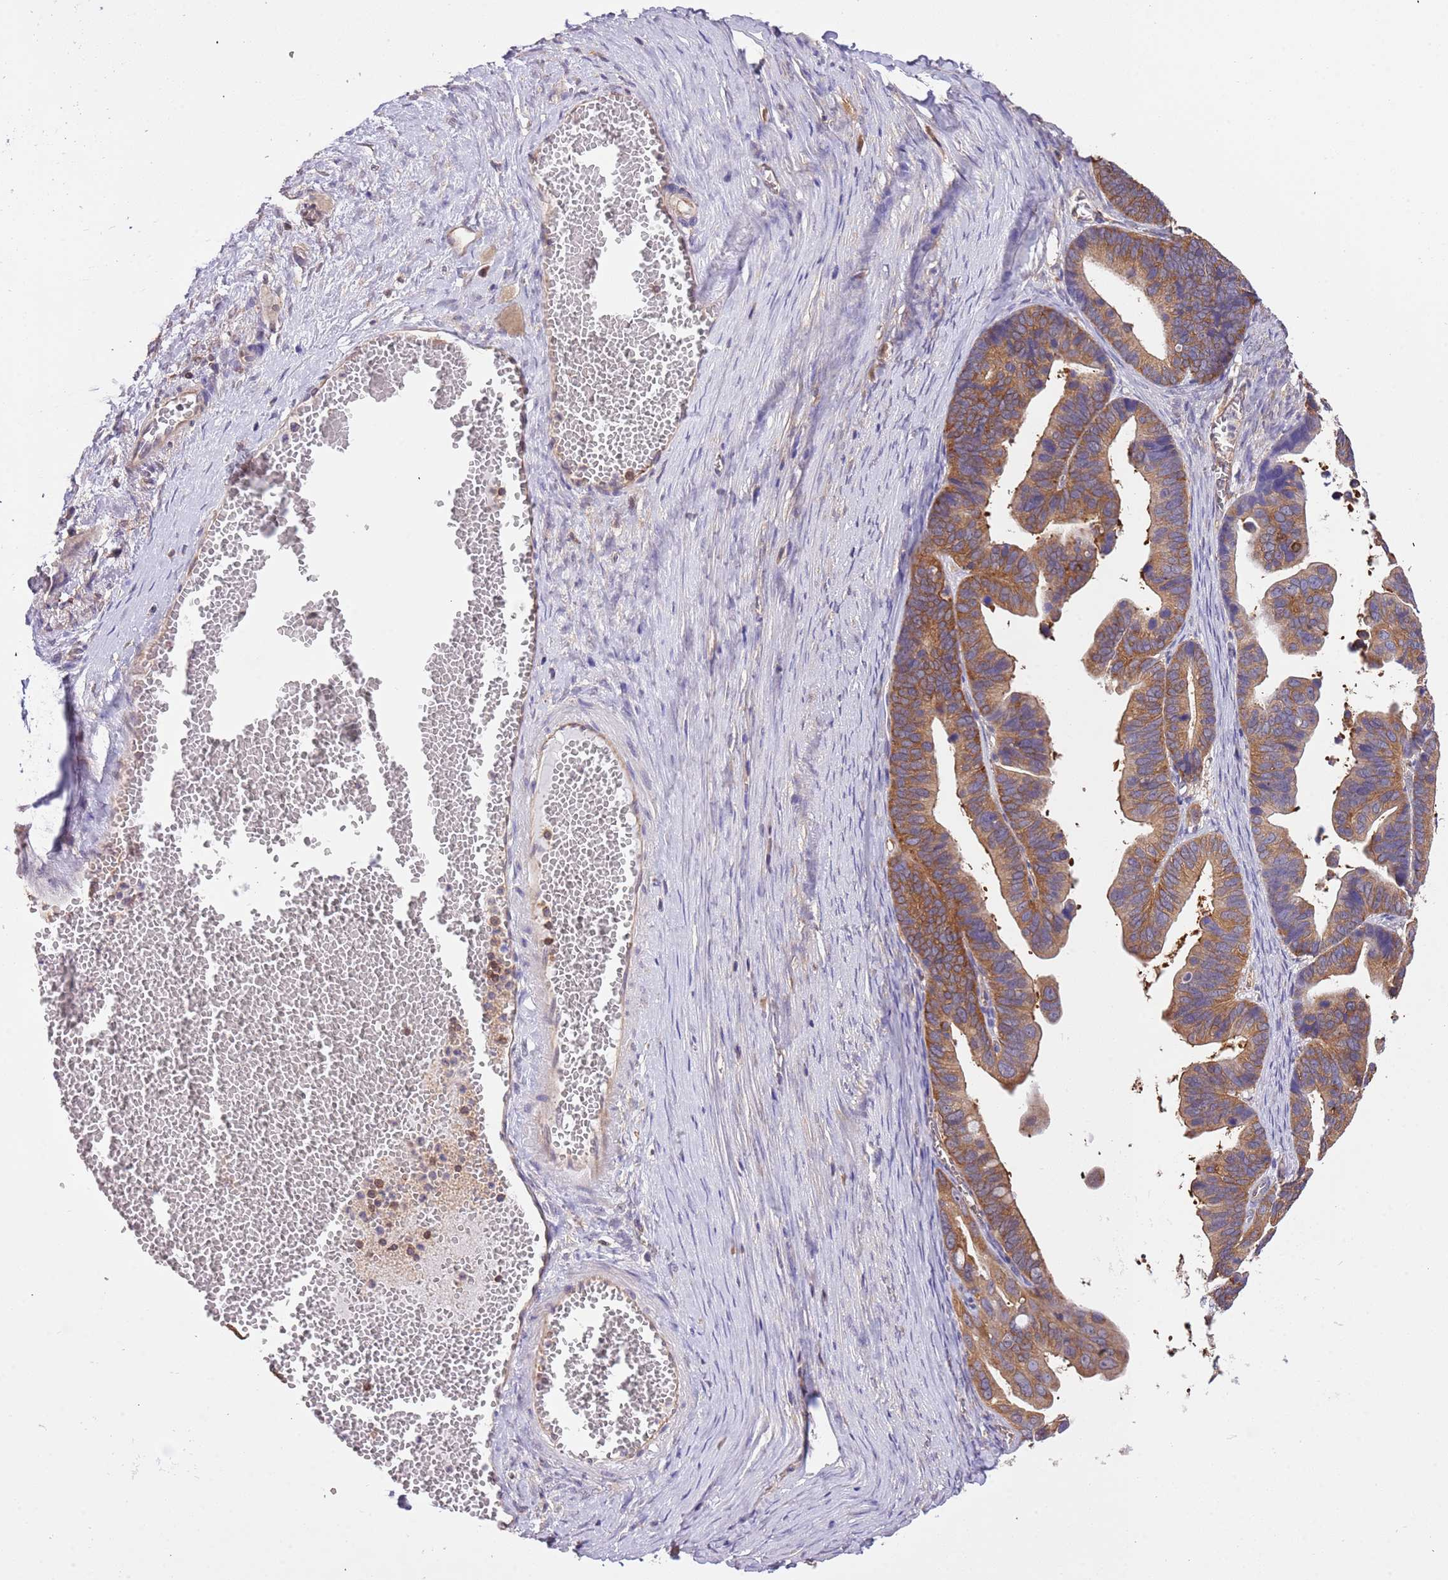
{"staining": {"intensity": "moderate", "quantity": ">75%", "location": "cytoplasmic/membranous"}, "tissue": "ovarian cancer", "cell_type": "Tumor cells", "image_type": "cancer", "snomed": [{"axis": "morphology", "description": "Cystadenocarcinoma, serous, NOS"}, {"axis": "topography", "description": "Ovary"}], "caption": "An image of ovarian cancer (serous cystadenocarcinoma) stained for a protein reveals moderate cytoplasmic/membranous brown staining in tumor cells.", "gene": "STIP1", "patient": {"sex": "female", "age": 56}}